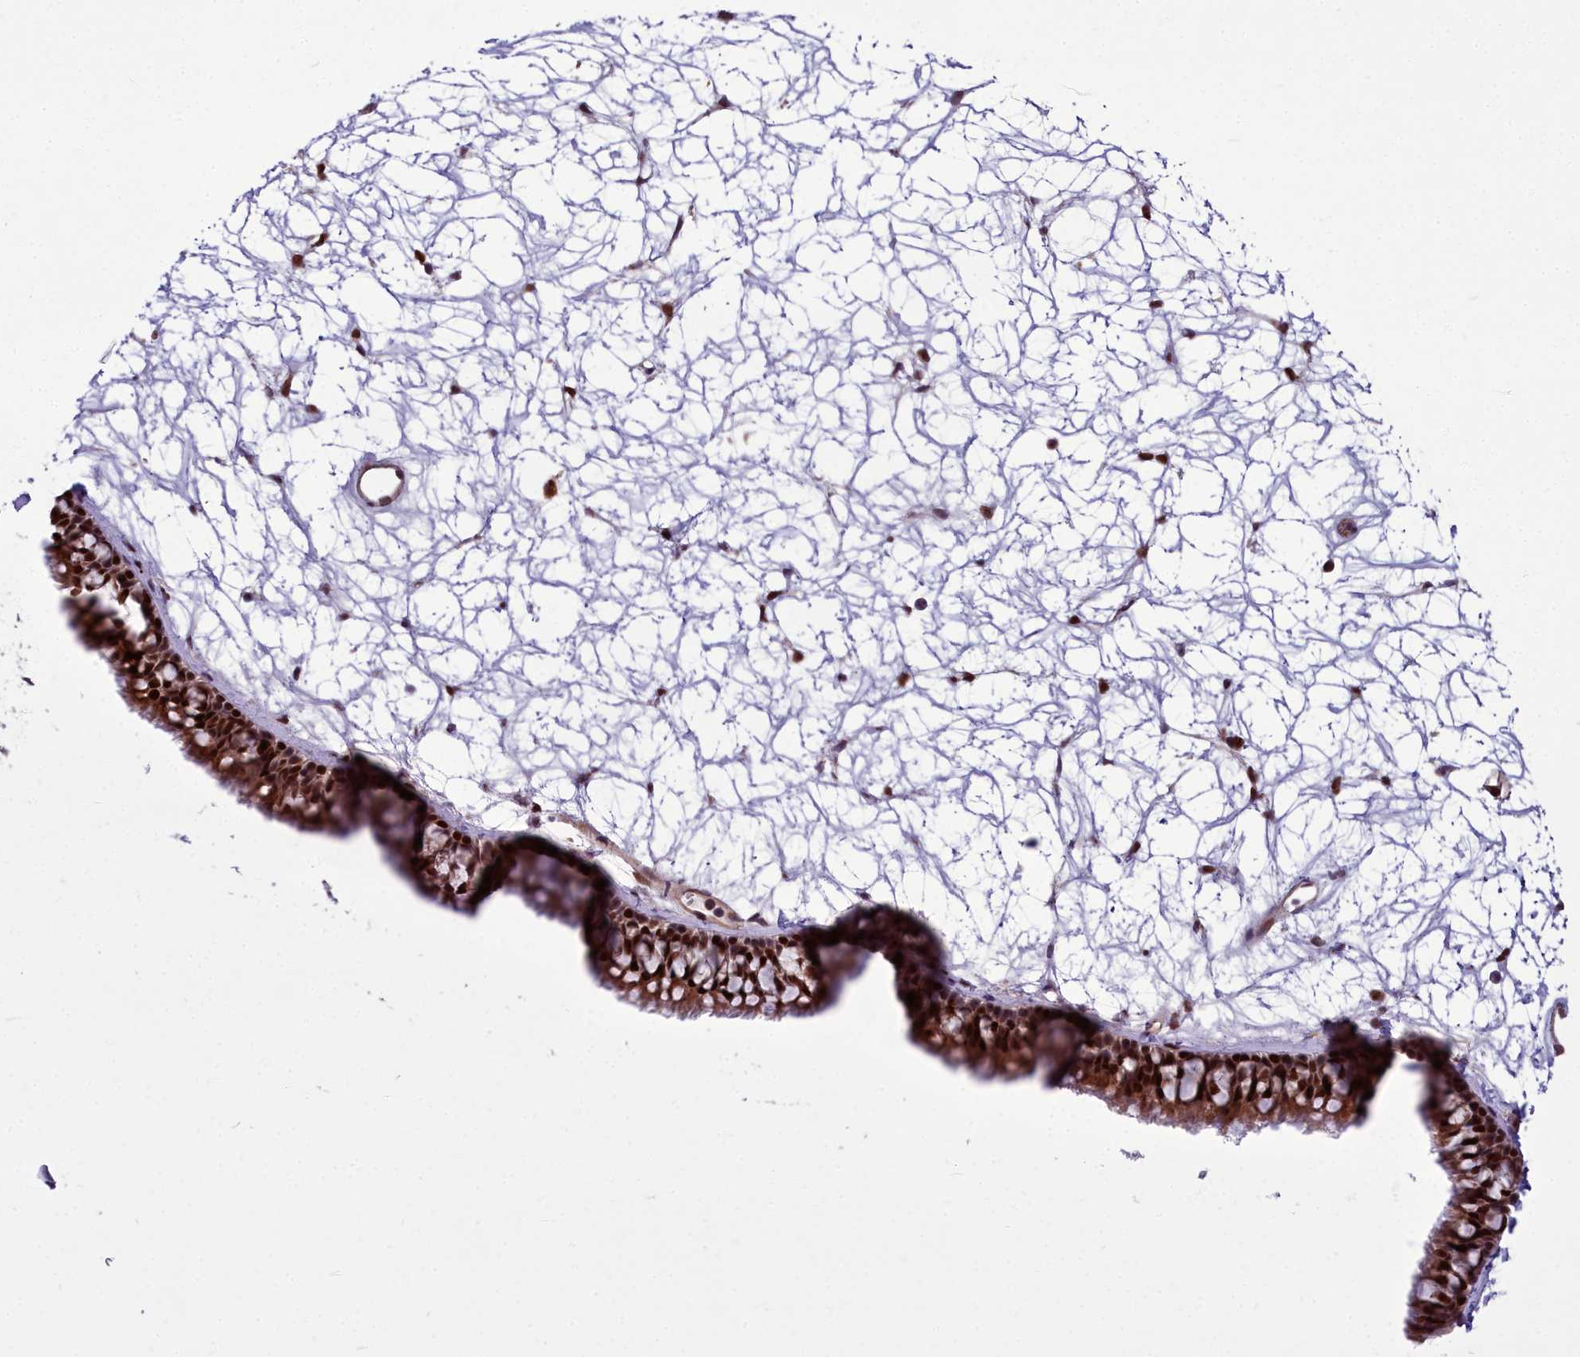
{"staining": {"intensity": "strong", "quantity": ">75%", "location": "cytoplasmic/membranous,nuclear"}, "tissue": "nasopharynx", "cell_type": "Respiratory epithelial cells", "image_type": "normal", "snomed": [{"axis": "morphology", "description": "Normal tissue, NOS"}, {"axis": "topography", "description": "Nasopharynx"}], "caption": "The image demonstrates a brown stain indicating the presence of a protein in the cytoplasmic/membranous,nuclear of respiratory epithelial cells in nasopharynx. Immunohistochemistry (ihc) stains the protein of interest in brown and the nuclei are stained blue.", "gene": "AP1M1", "patient": {"sex": "male", "age": 64}}